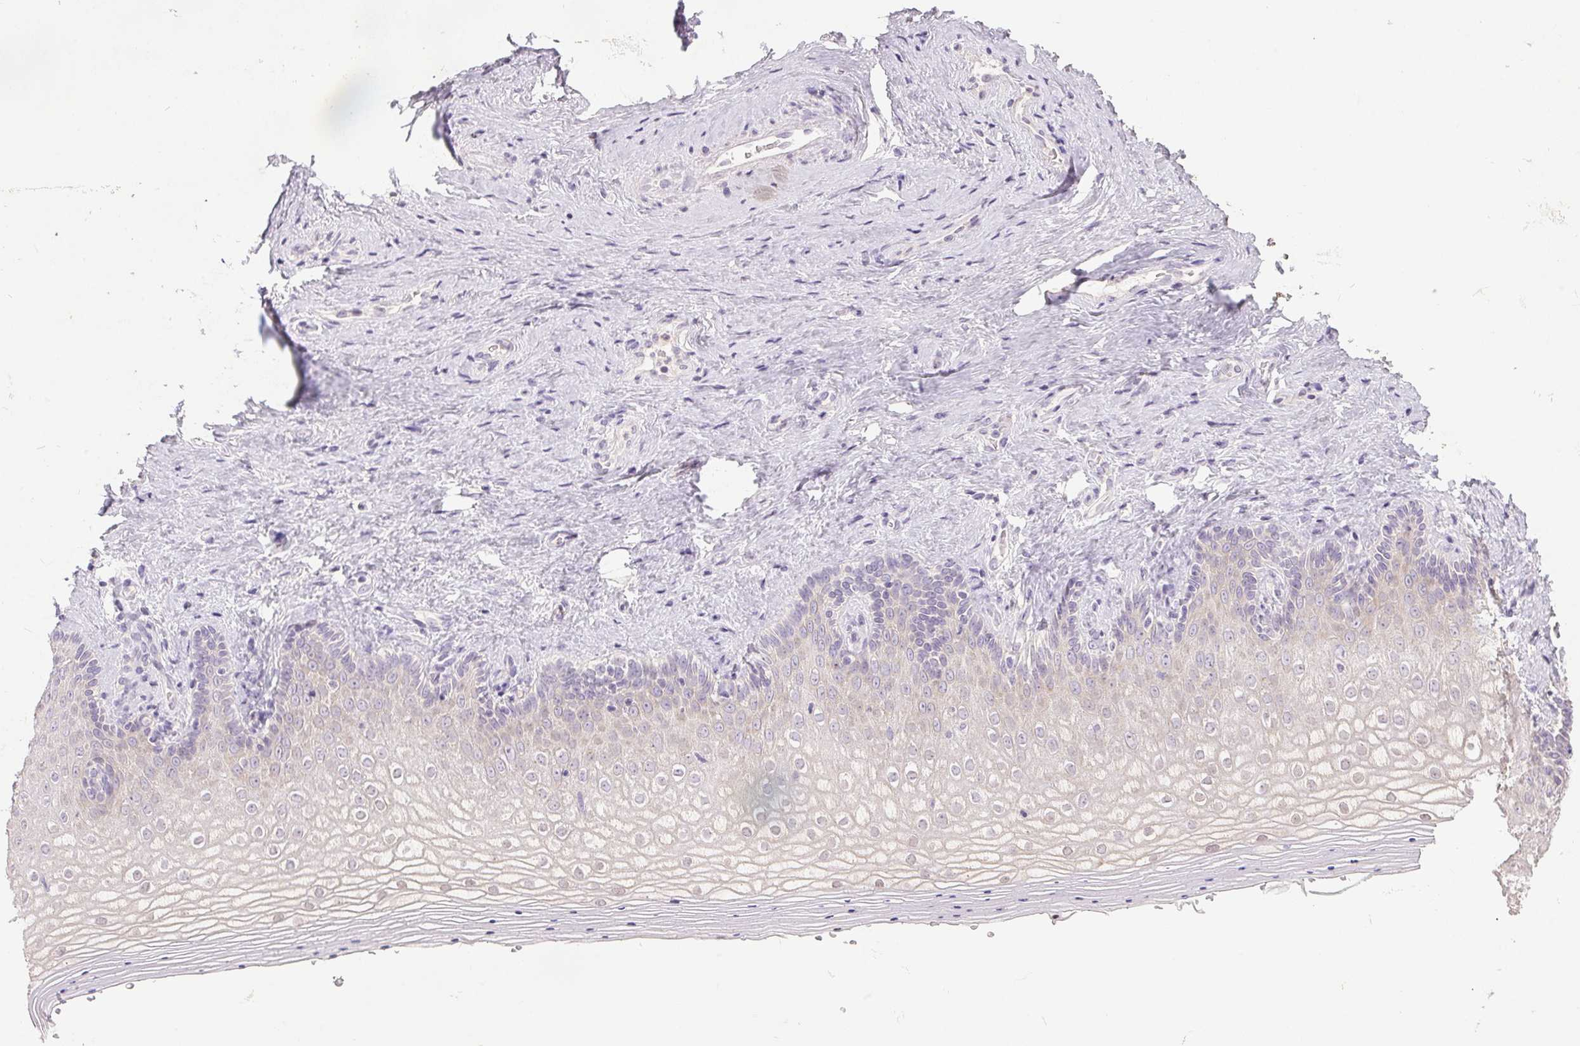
{"staining": {"intensity": "negative", "quantity": "none", "location": "none"}, "tissue": "vagina", "cell_type": "Squamous epithelial cells", "image_type": "normal", "snomed": [{"axis": "morphology", "description": "Normal tissue, NOS"}, {"axis": "topography", "description": "Vagina"}], "caption": "This image is of unremarkable vagina stained with immunohistochemistry (IHC) to label a protein in brown with the nuclei are counter-stained blue. There is no staining in squamous epithelial cells. The staining is performed using DAB brown chromogen with nuclei counter-stained in using hematoxylin.", "gene": "SPACA9", "patient": {"sex": "female", "age": 42}}